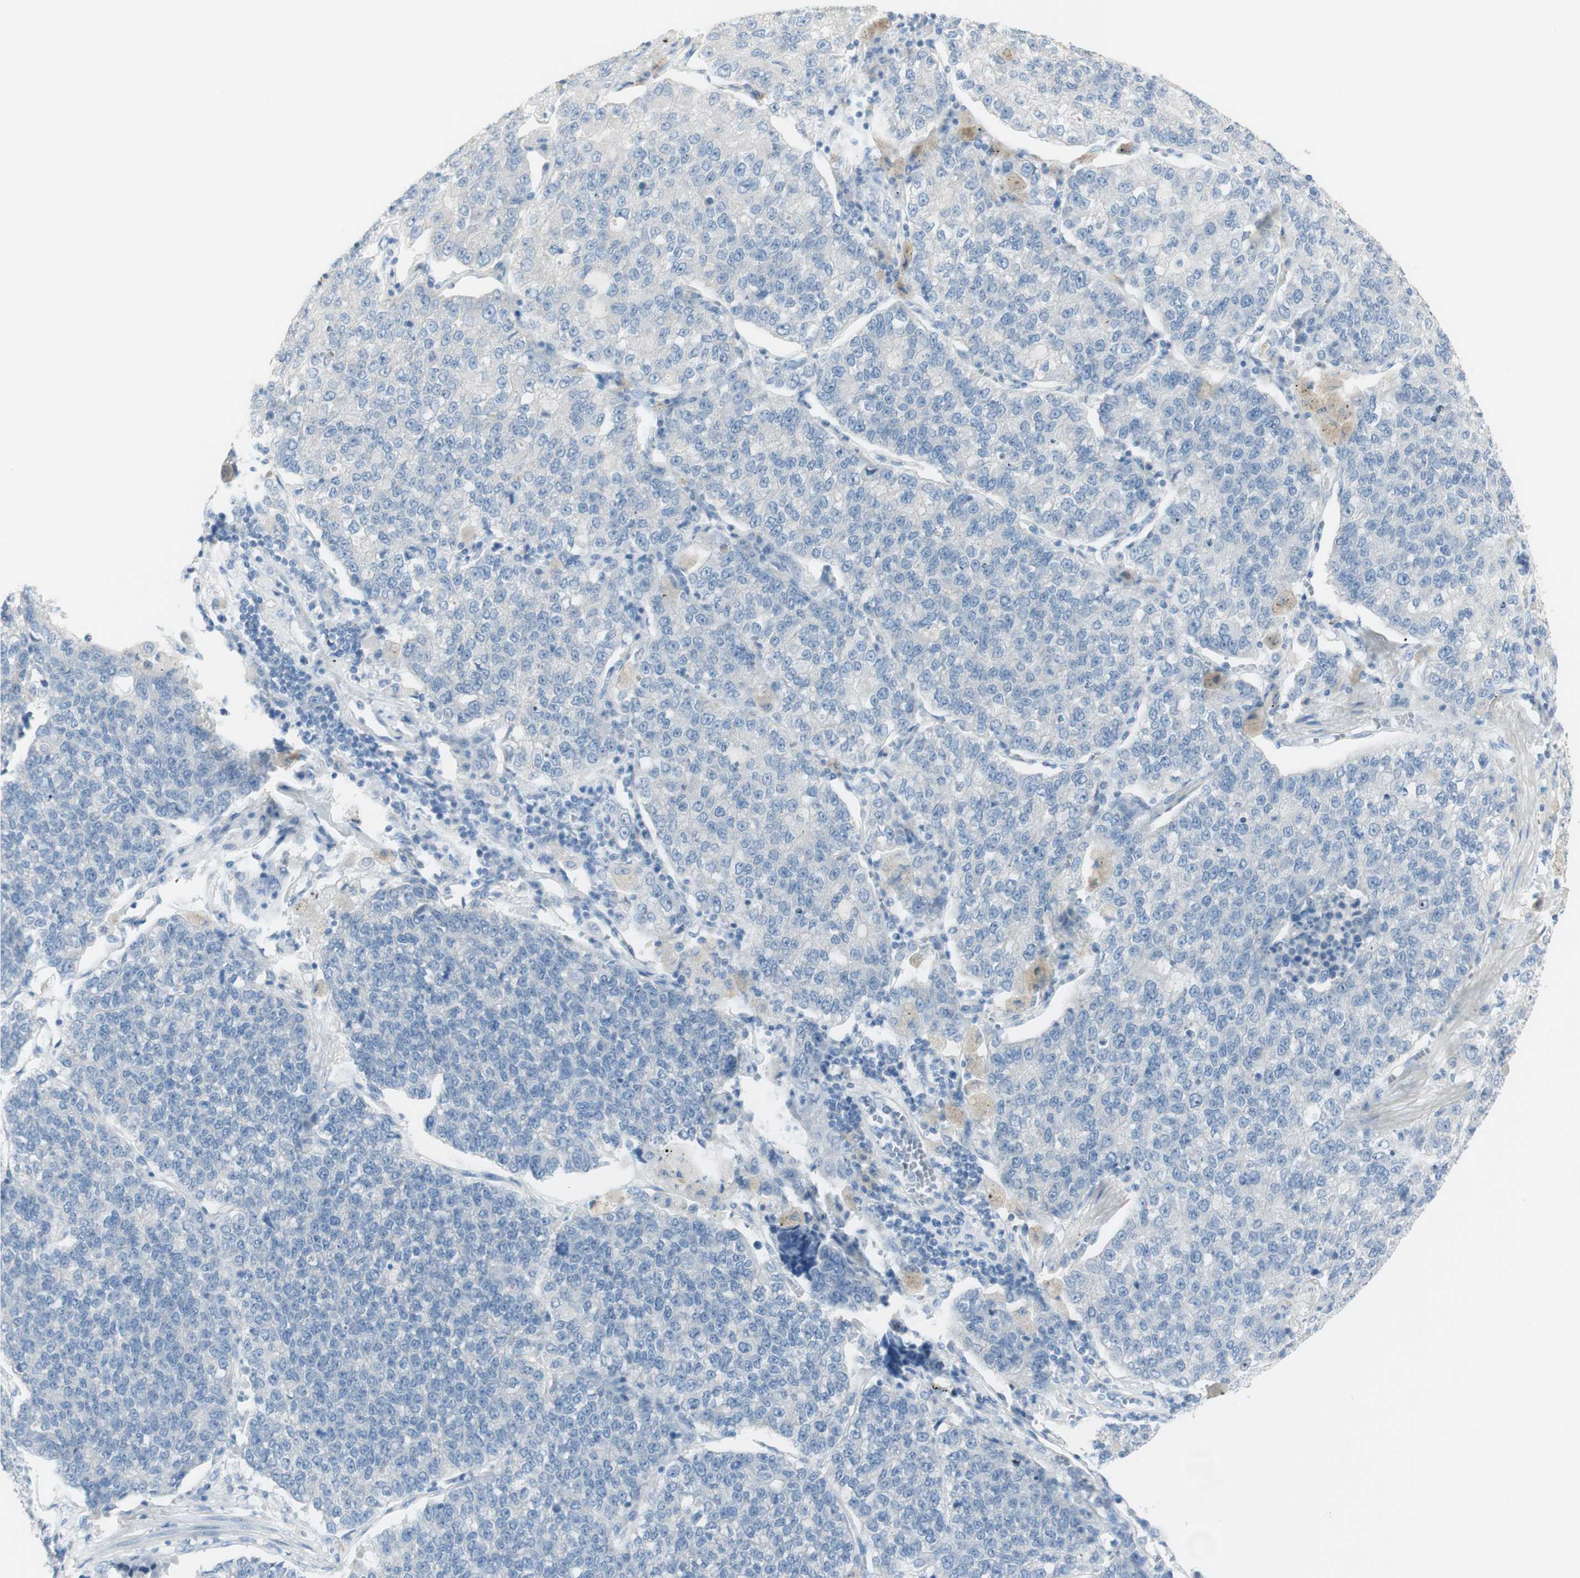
{"staining": {"intensity": "negative", "quantity": "none", "location": "none"}, "tissue": "lung cancer", "cell_type": "Tumor cells", "image_type": "cancer", "snomed": [{"axis": "morphology", "description": "Adenocarcinoma, NOS"}, {"axis": "topography", "description": "Lung"}], "caption": "Tumor cells are negative for protein expression in human lung adenocarcinoma. (Immunohistochemistry, brightfield microscopy, high magnification).", "gene": "ART3", "patient": {"sex": "male", "age": 49}}